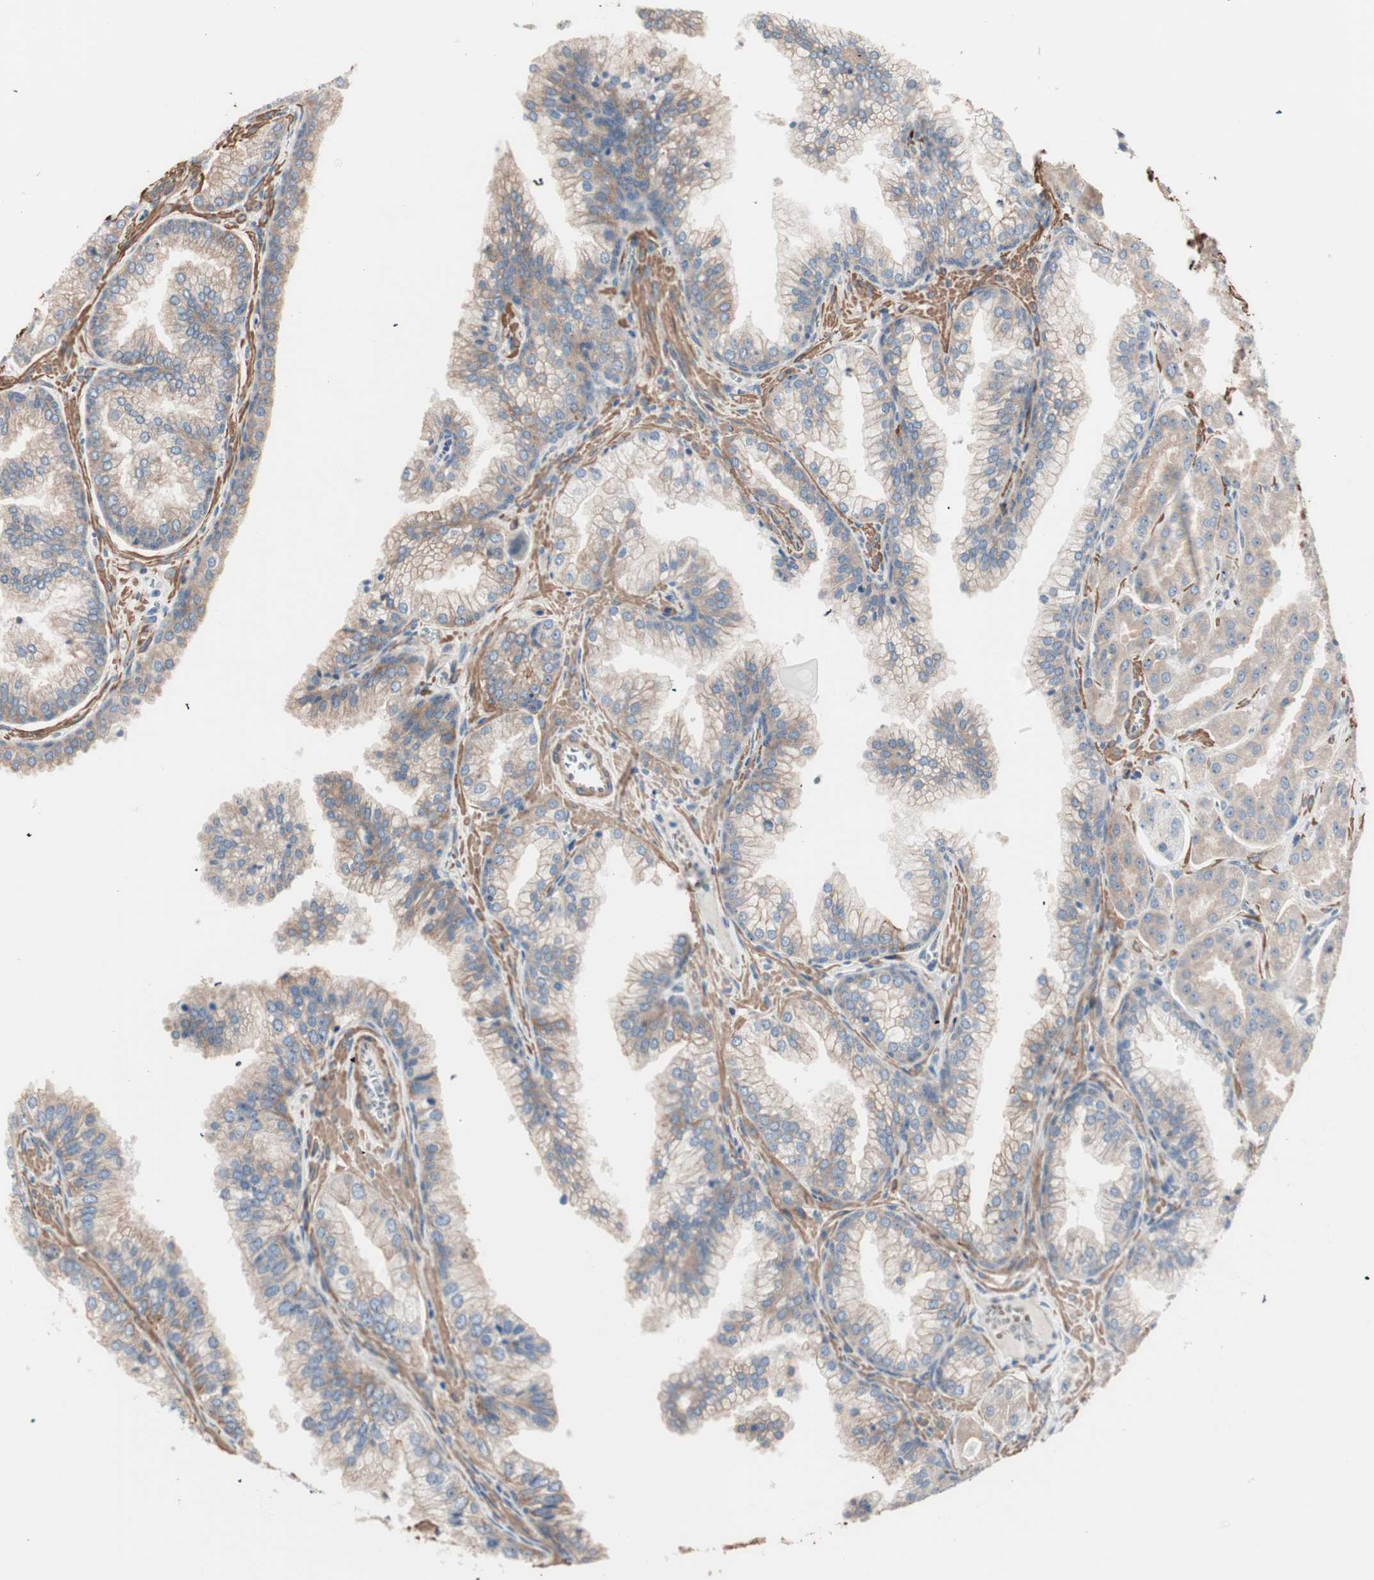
{"staining": {"intensity": "weak", "quantity": "<25%", "location": "cytoplasmic/membranous"}, "tissue": "prostate cancer", "cell_type": "Tumor cells", "image_type": "cancer", "snomed": [{"axis": "morphology", "description": "Adenocarcinoma, Low grade"}, {"axis": "topography", "description": "Prostate"}], "caption": "Low-grade adenocarcinoma (prostate) was stained to show a protein in brown. There is no significant expression in tumor cells.", "gene": "ALG5", "patient": {"sex": "male", "age": 59}}